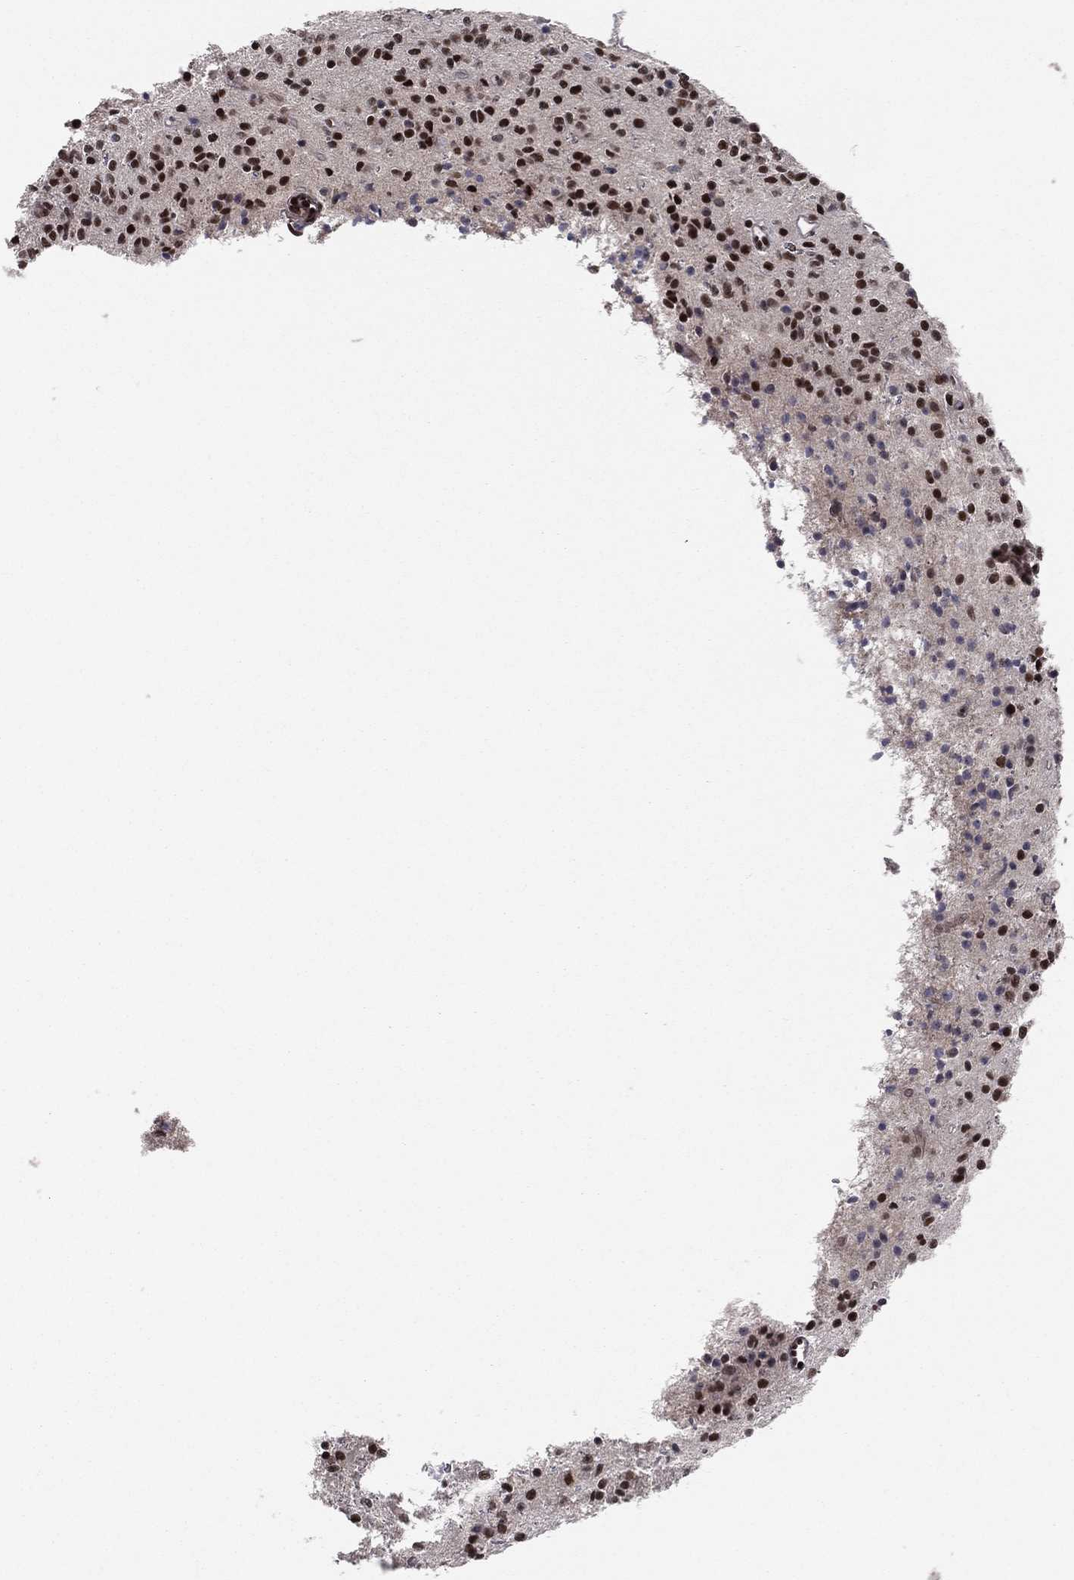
{"staining": {"intensity": "strong", "quantity": "25%-75%", "location": "nuclear"}, "tissue": "glioma", "cell_type": "Tumor cells", "image_type": "cancer", "snomed": [{"axis": "morphology", "description": "Glioma, malignant, Low grade"}, {"axis": "topography", "description": "Brain"}], "caption": "Immunohistochemical staining of malignant glioma (low-grade) displays strong nuclear protein staining in about 25%-75% of tumor cells.", "gene": "GPALPP1", "patient": {"sex": "female", "age": 45}}